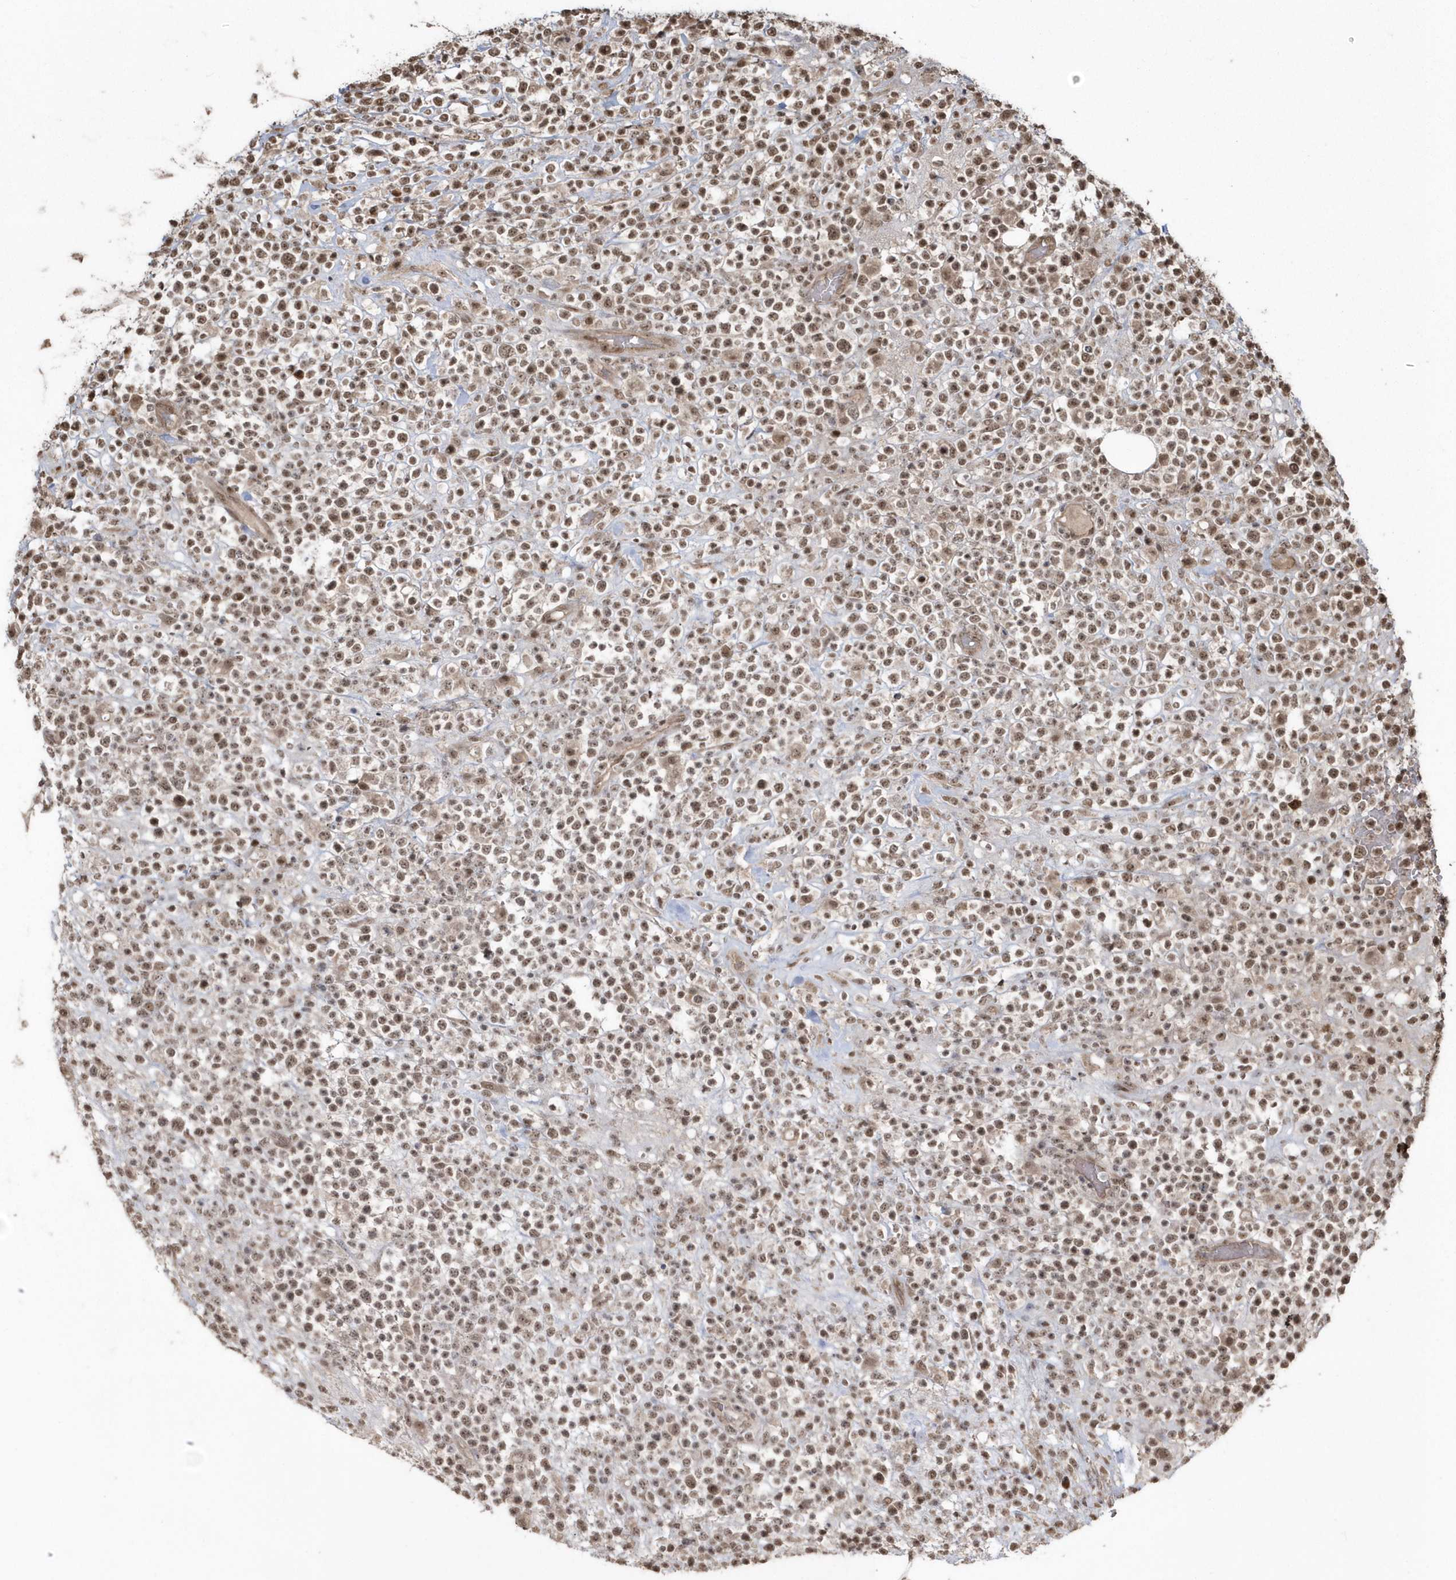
{"staining": {"intensity": "moderate", "quantity": ">75%", "location": "nuclear"}, "tissue": "lymphoma", "cell_type": "Tumor cells", "image_type": "cancer", "snomed": [{"axis": "morphology", "description": "Malignant lymphoma, non-Hodgkin's type, High grade"}, {"axis": "topography", "description": "Colon"}], "caption": "Immunohistochemistry (IHC) histopathology image of human lymphoma stained for a protein (brown), which shows medium levels of moderate nuclear expression in approximately >75% of tumor cells.", "gene": "EPB41L4A", "patient": {"sex": "female", "age": 53}}